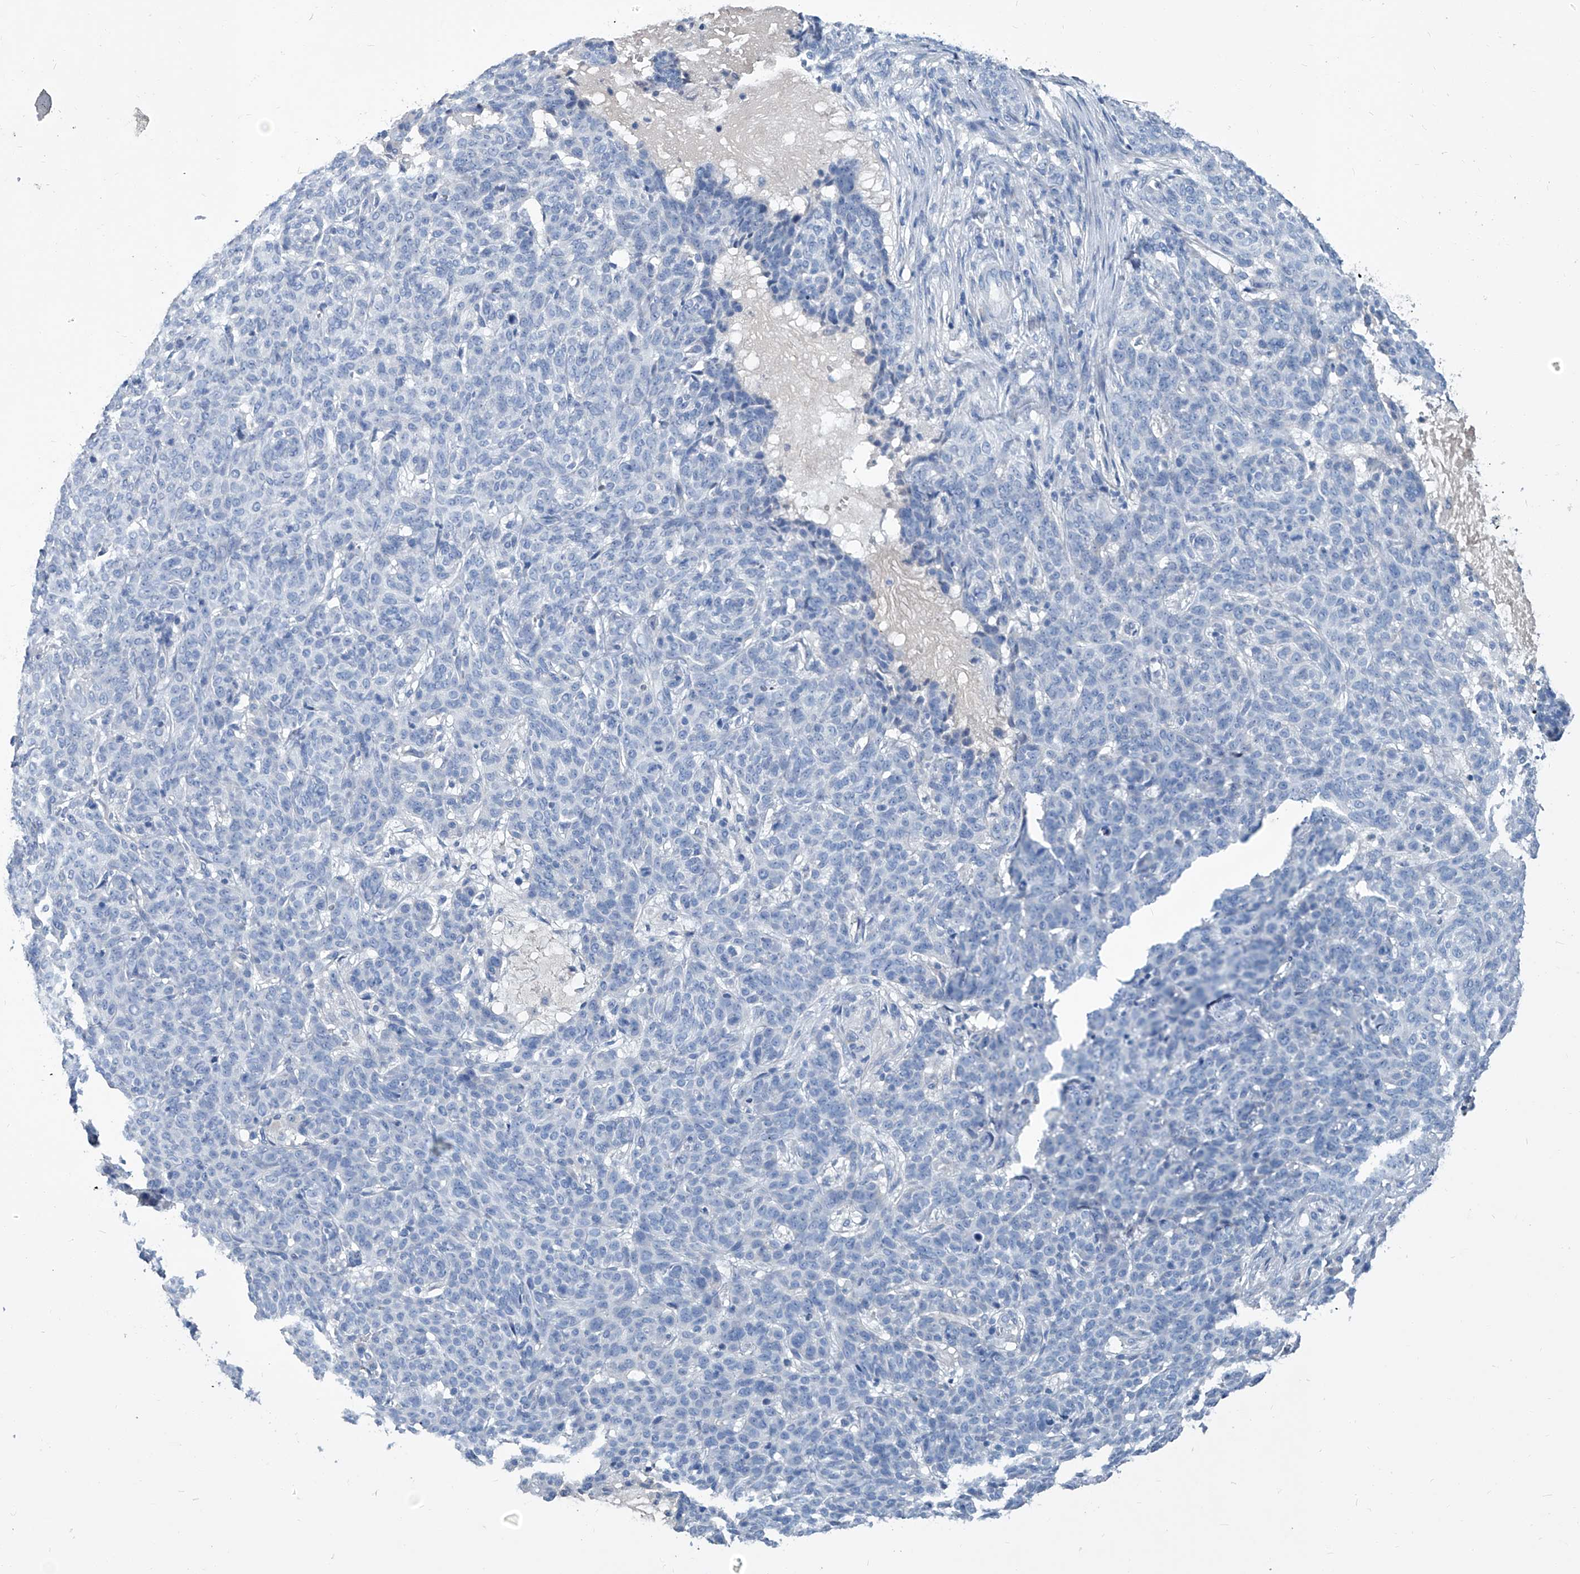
{"staining": {"intensity": "negative", "quantity": "none", "location": "none"}, "tissue": "skin cancer", "cell_type": "Tumor cells", "image_type": "cancer", "snomed": [{"axis": "morphology", "description": "Basal cell carcinoma"}, {"axis": "topography", "description": "Skin"}], "caption": "Immunohistochemistry (IHC) micrograph of neoplastic tissue: basal cell carcinoma (skin) stained with DAB (3,3'-diaminobenzidine) displays no significant protein staining in tumor cells. Brightfield microscopy of immunohistochemistry stained with DAB (3,3'-diaminobenzidine) (brown) and hematoxylin (blue), captured at high magnification.", "gene": "MTARC1", "patient": {"sex": "male", "age": 85}}